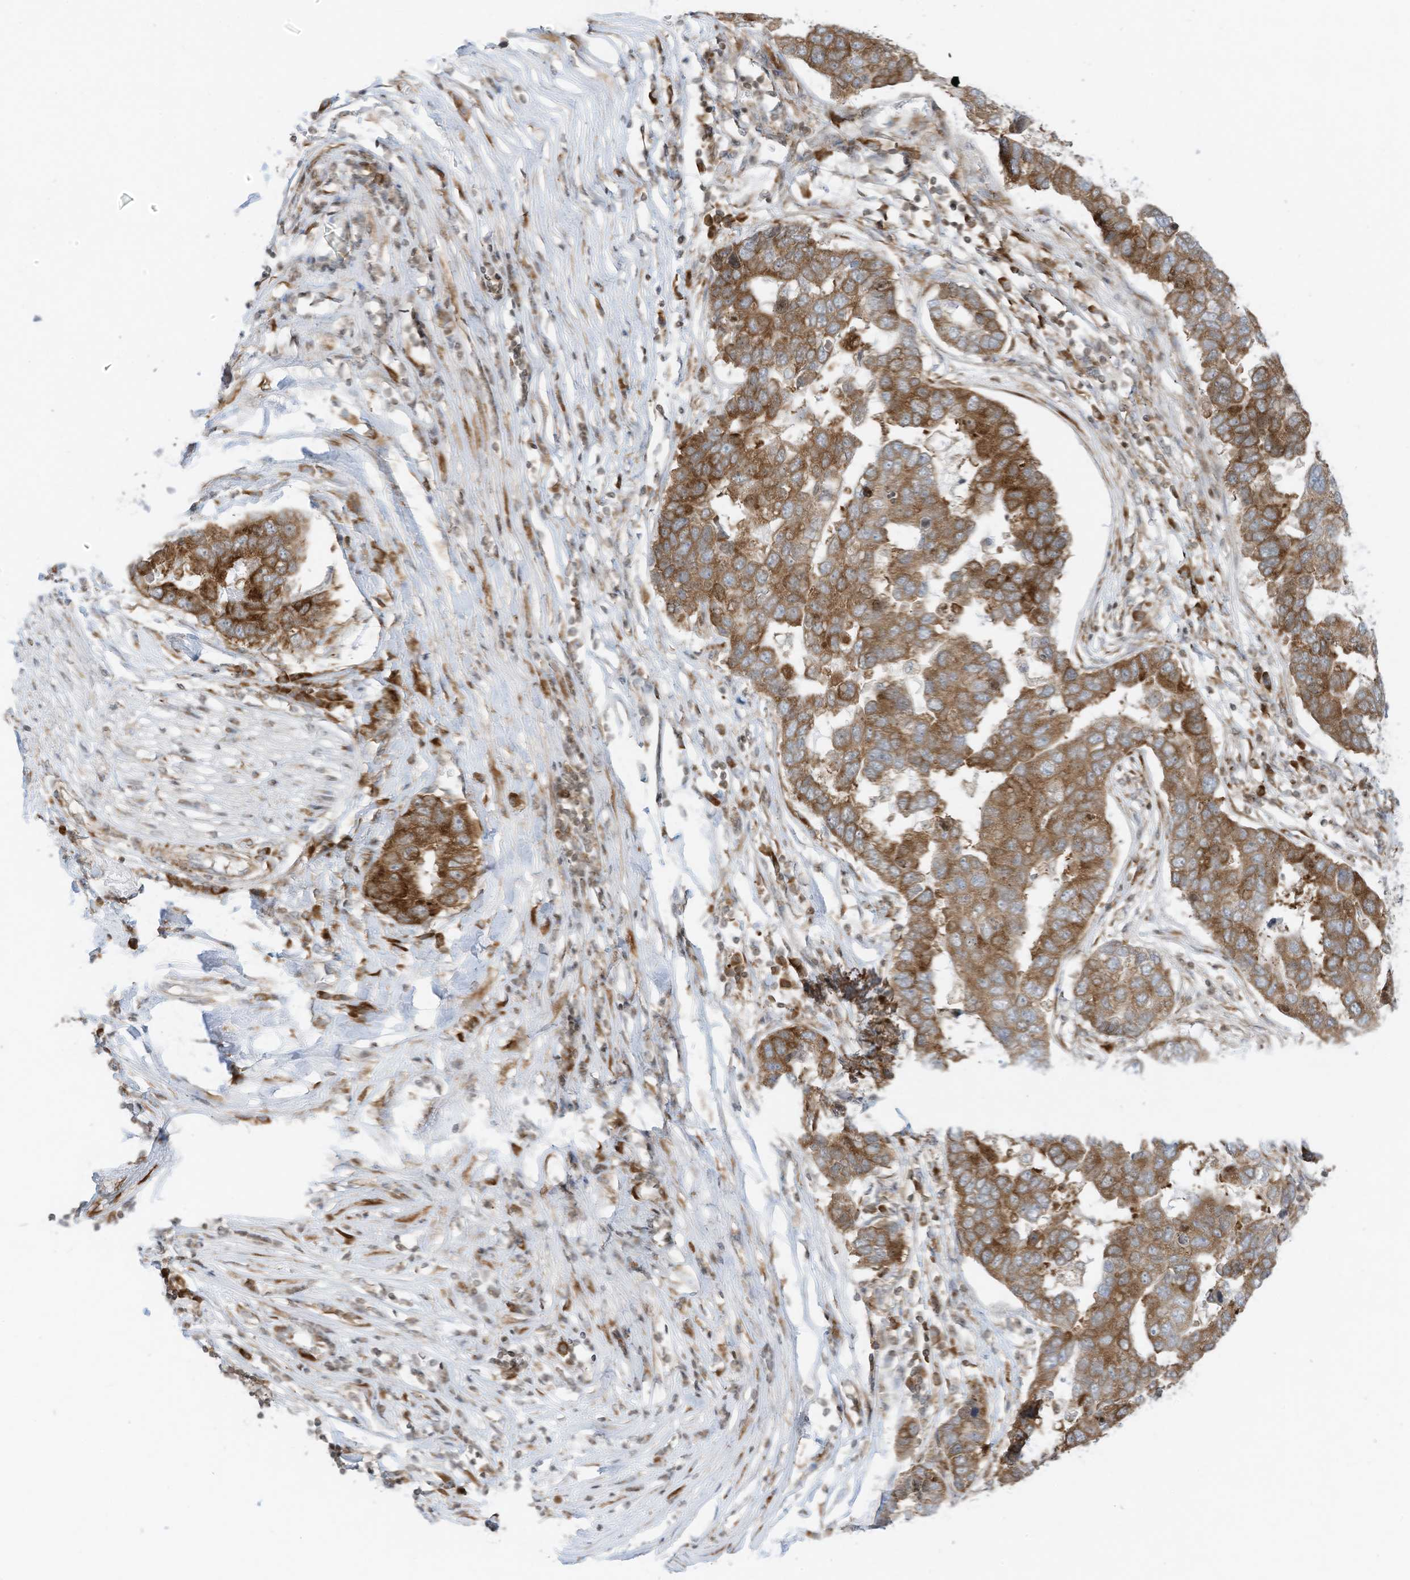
{"staining": {"intensity": "moderate", "quantity": ">75%", "location": "cytoplasmic/membranous"}, "tissue": "pancreatic cancer", "cell_type": "Tumor cells", "image_type": "cancer", "snomed": [{"axis": "morphology", "description": "Adenocarcinoma, NOS"}, {"axis": "topography", "description": "Pancreas"}], "caption": "Adenocarcinoma (pancreatic) stained with DAB immunohistochemistry (IHC) displays medium levels of moderate cytoplasmic/membranous expression in about >75% of tumor cells.", "gene": "EDF1", "patient": {"sex": "female", "age": 61}}